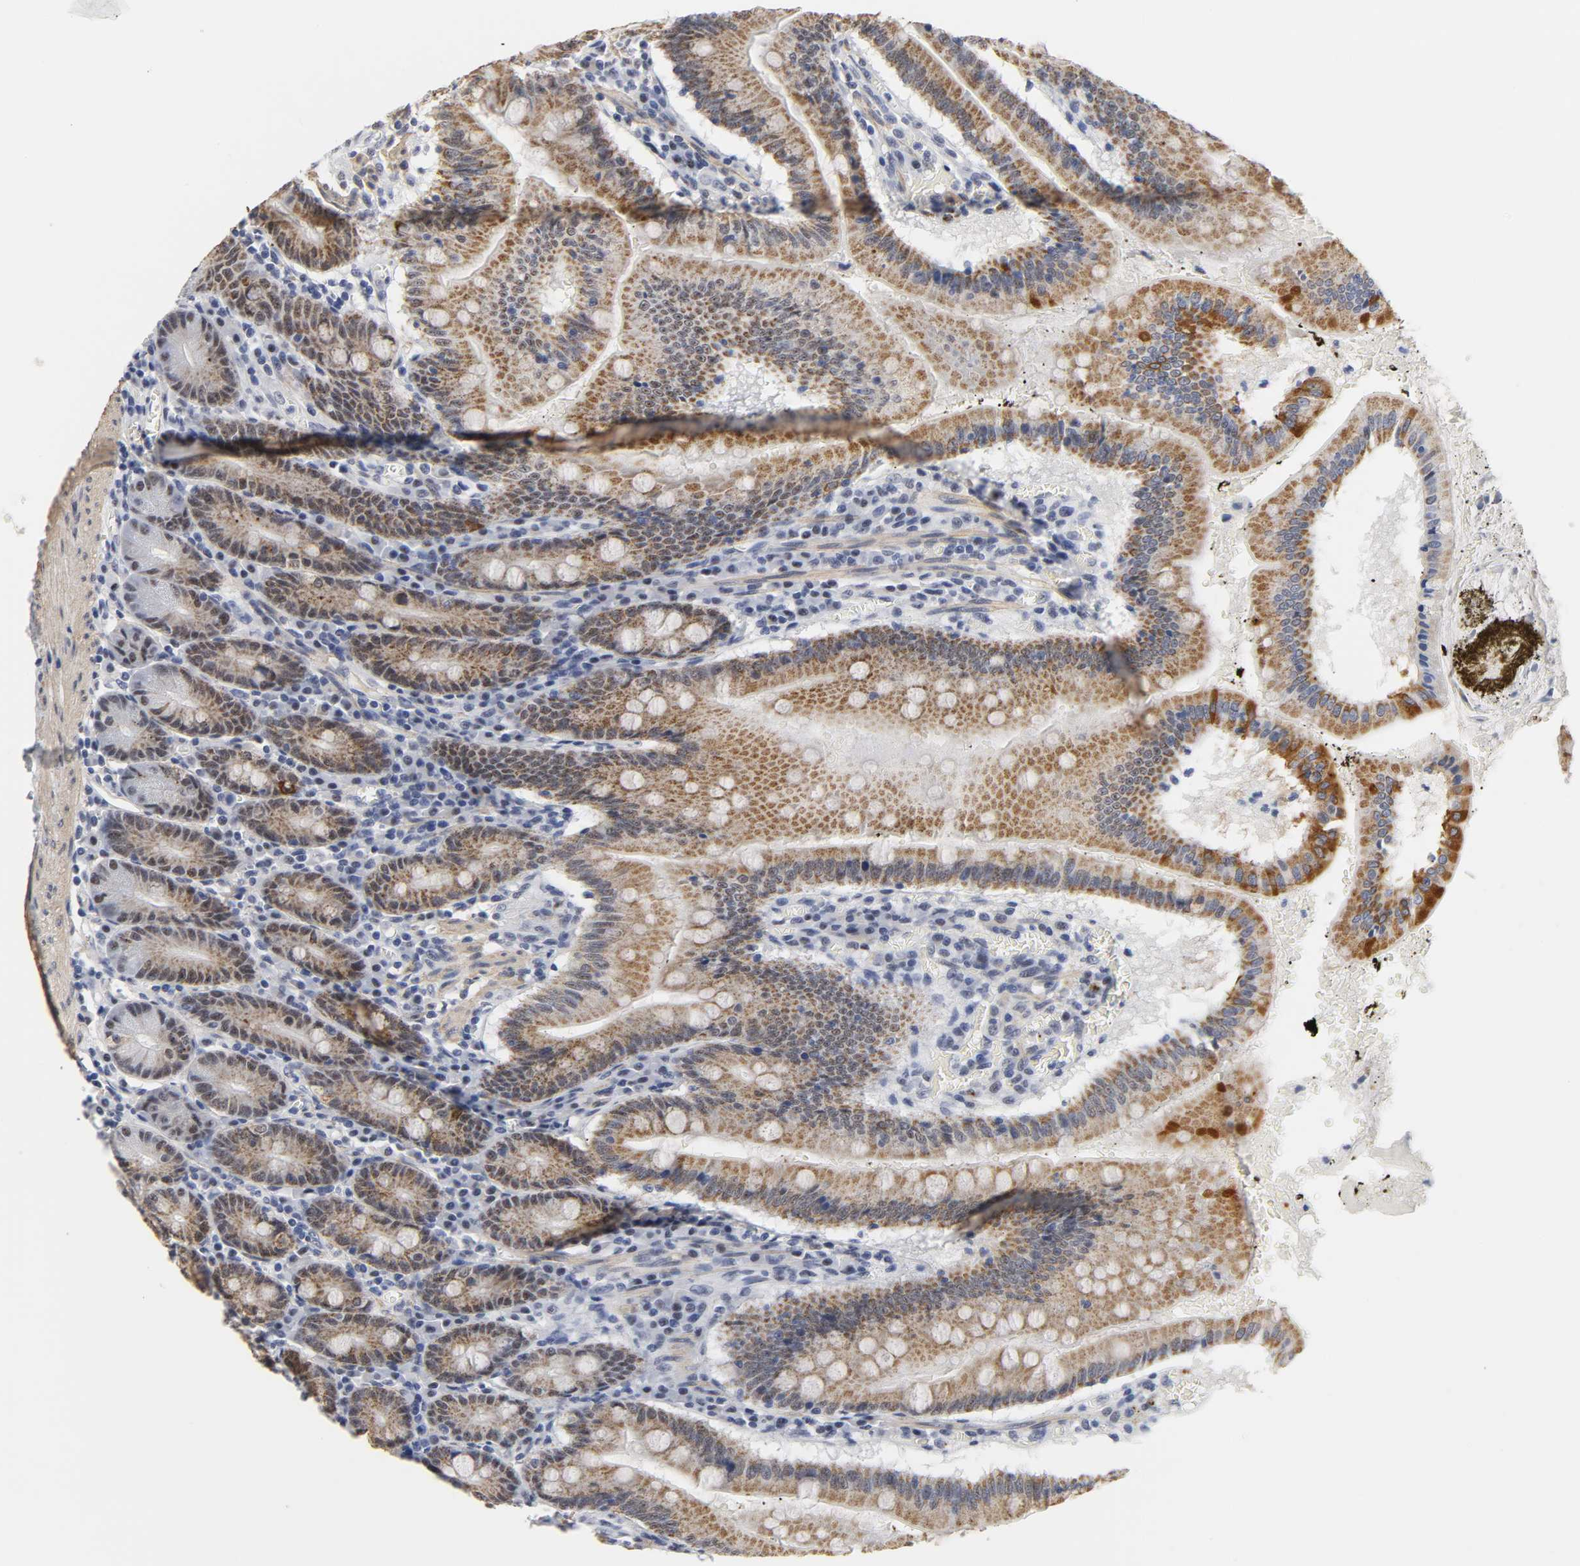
{"staining": {"intensity": "moderate", "quantity": ">75%", "location": "cytoplasmic/membranous"}, "tissue": "small intestine", "cell_type": "Glandular cells", "image_type": "normal", "snomed": [{"axis": "morphology", "description": "Normal tissue, NOS"}, {"axis": "topography", "description": "Small intestine"}], "caption": "High-magnification brightfield microscopy of benign small intestine stained with DAB (brown) and counterstained with hematoxylin (blue). glandular cells exhibit moderate cytoplasmic/membranous expression is seen in about>75% of cells.", "gene": "GRHL2", "patient": {"sex": "male", "age": 71}}